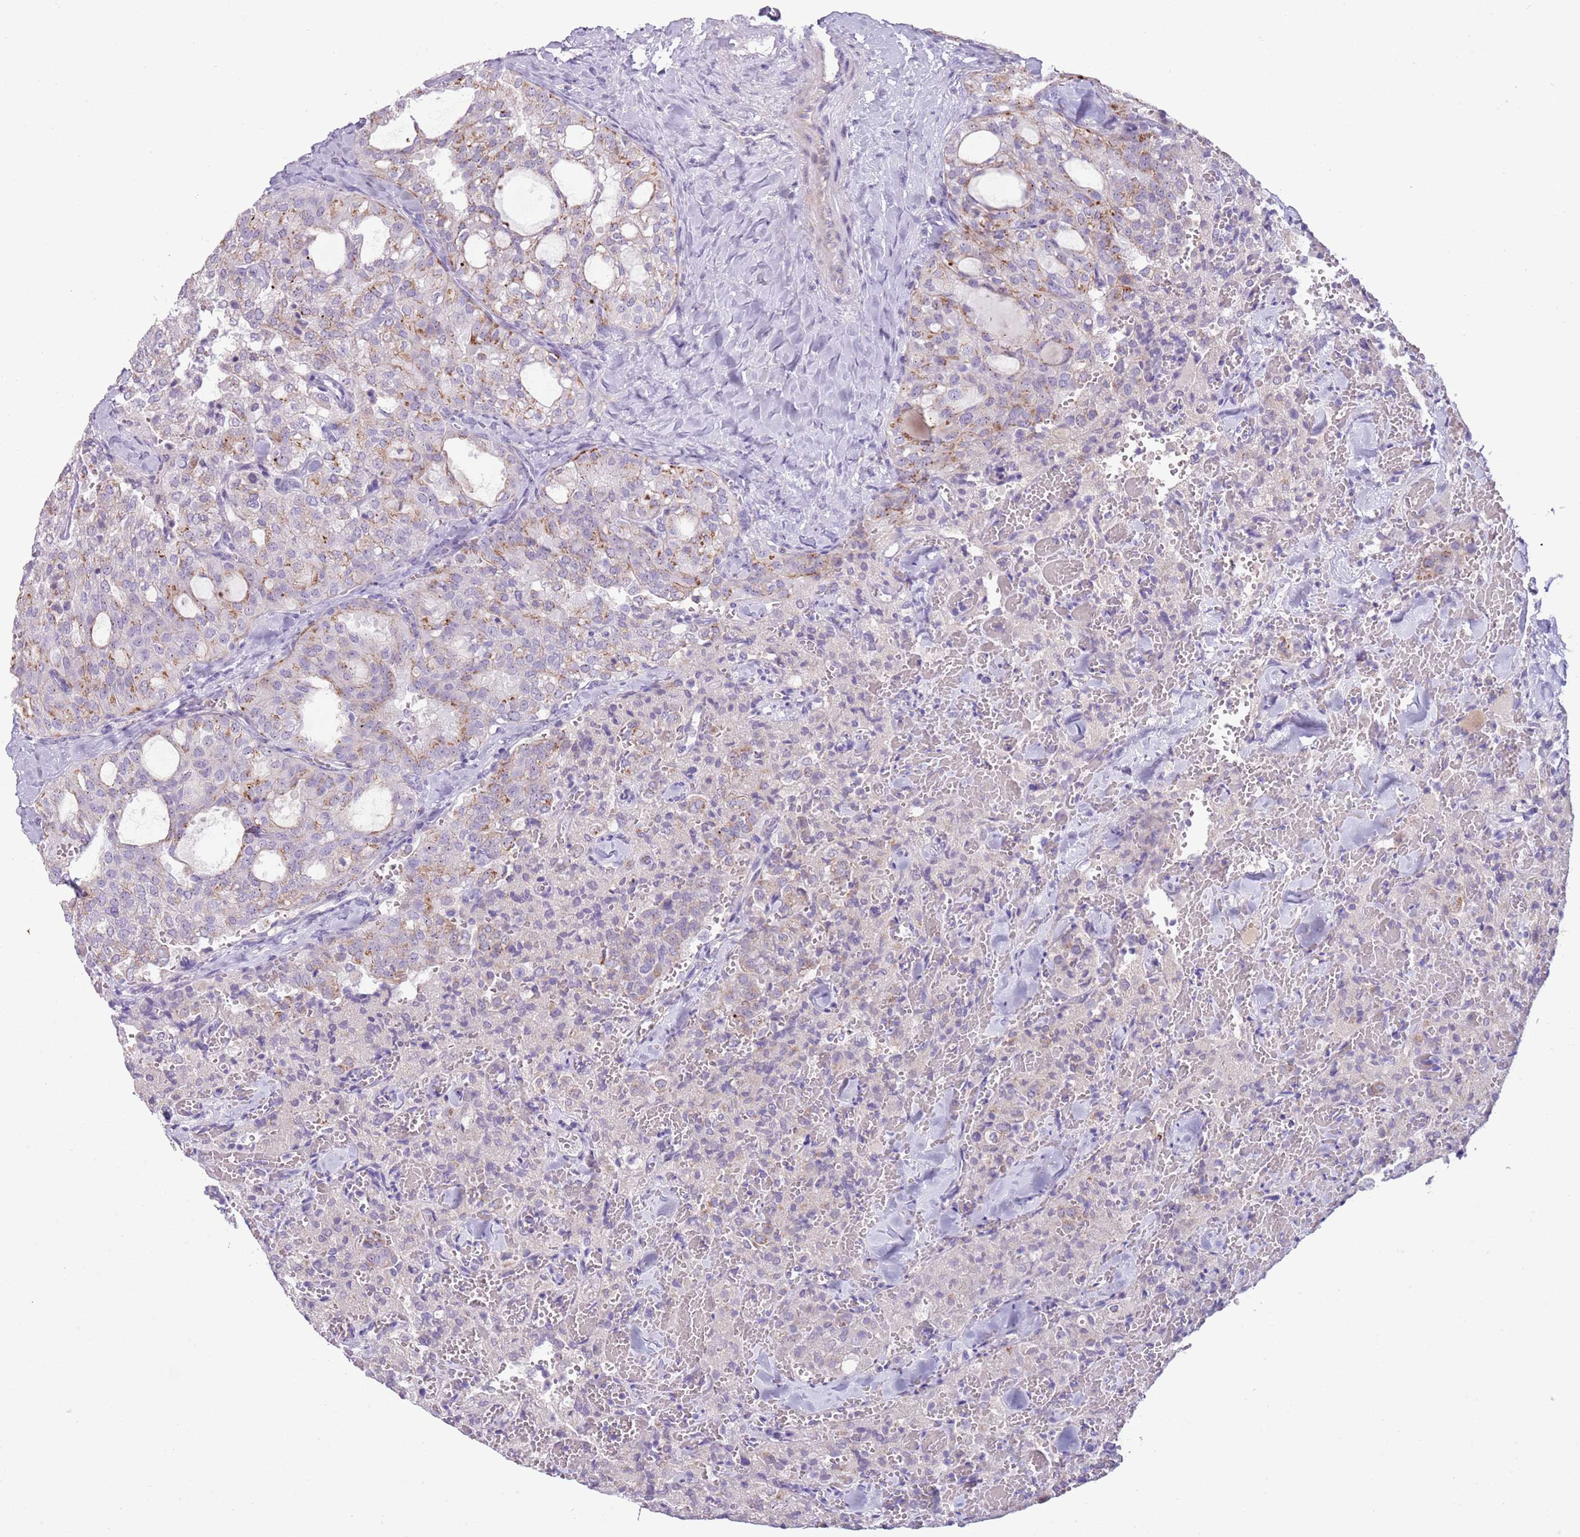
{"staining": {"intensity": "moderate", "quantity": "<25%", "location": "cytoplasmic/membranous"}, "tissue": "thyroid cancer", "cell_type": "Tumor cells", "image_type": "cancer", "snomed": [{"axis": "morphology", "description": "Follicular adenoma carcinoma, NOS"}, {"axis": "topography", "description": "Thyroid gland"}], "caption": "A micrograph showing moderate cytoplasmic/membranous staining in about <25% of tumor cells in thyroid cancer (follicular adenoma carcinoma), as visualized by brown immunohistochemical staining.", "gene": "NBPF6", "patient": {"sex": "male", "age": 75}}